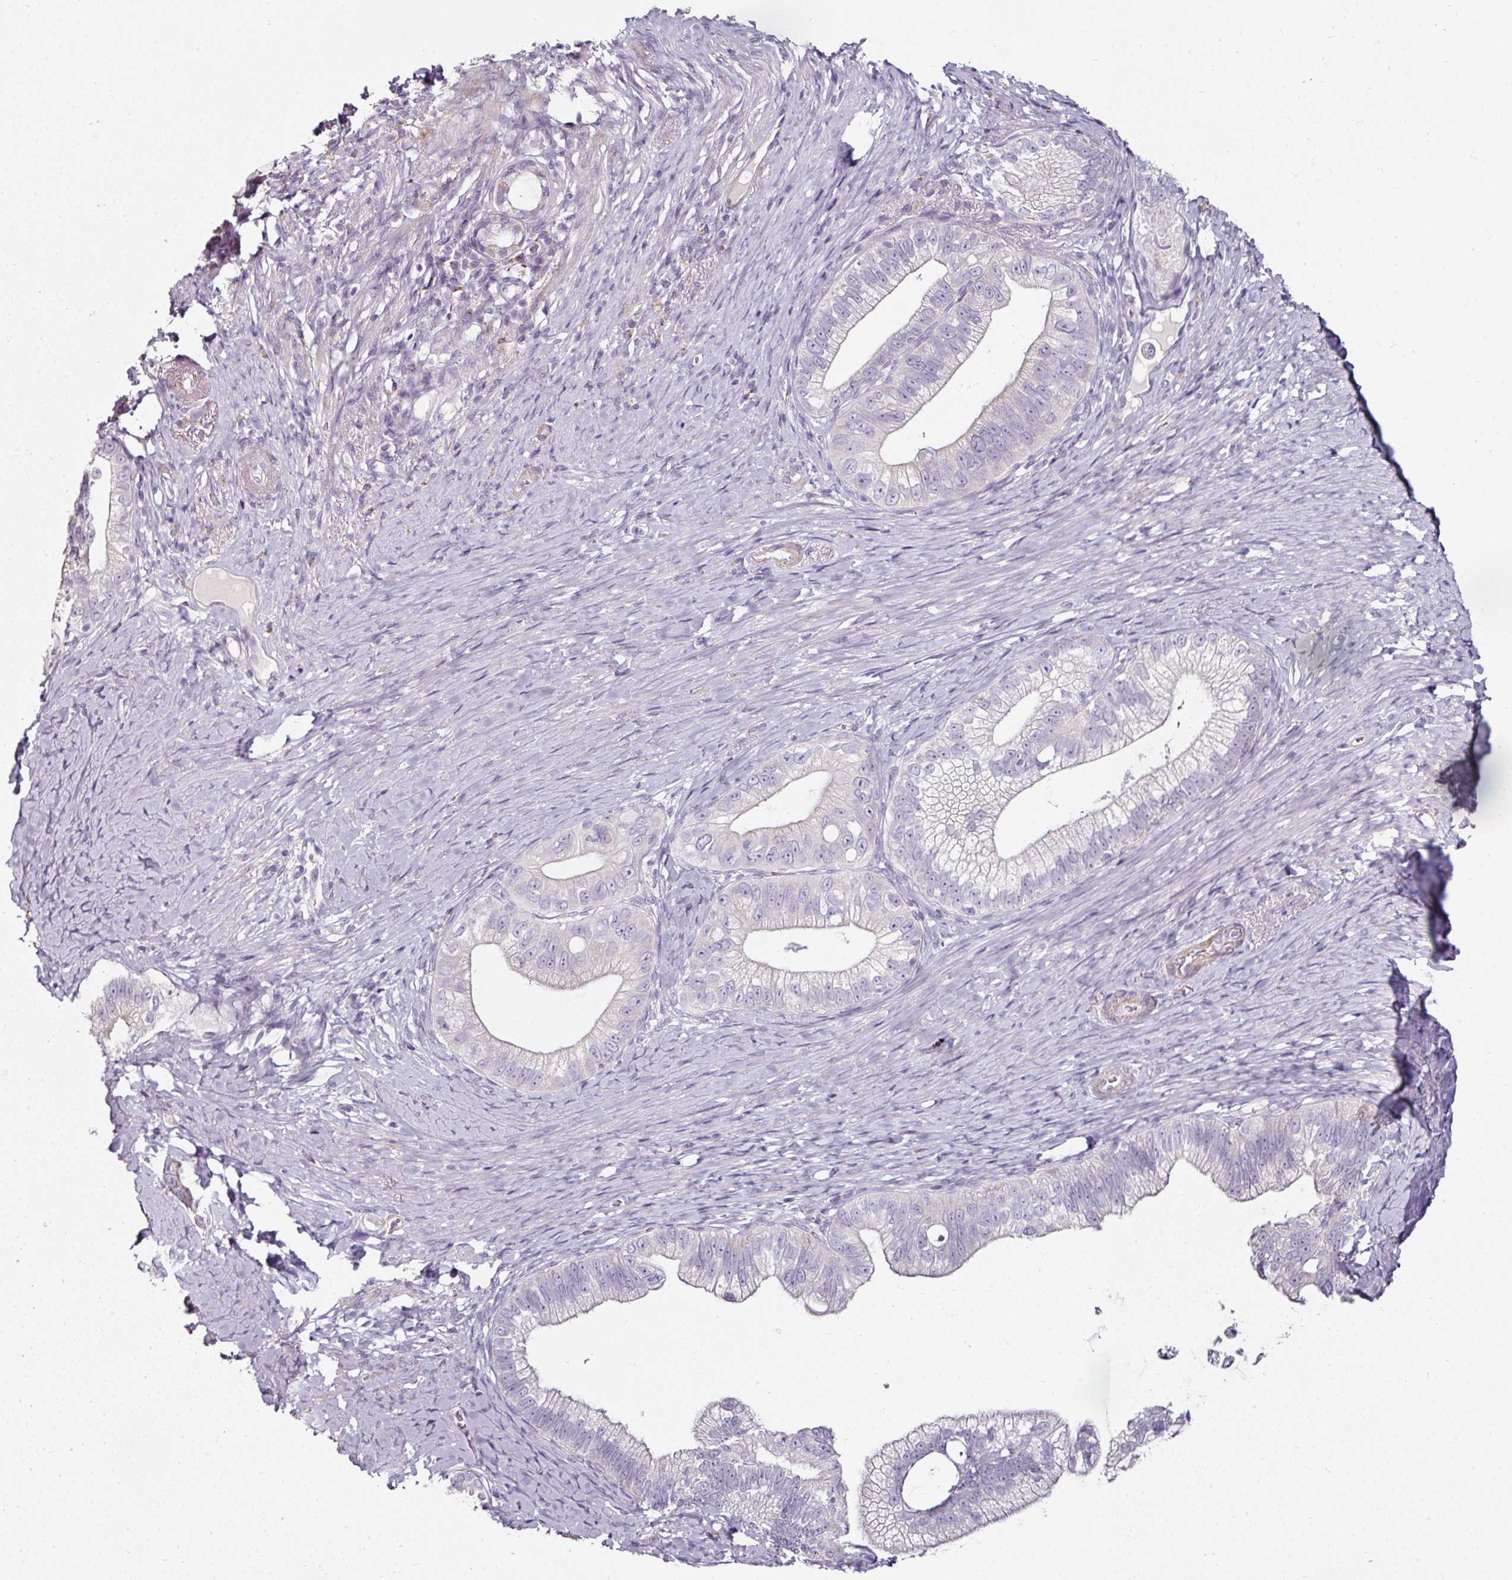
{"staining": {"intensity": "negative", "quantity": "none", "location": "none"}, "tissue": "pancreatic cancer", "cell_type": "Tumor cells", "image_type": "cancer", "snomed": [{"axis": "morphology", "description": "Adenocarcinoma, NOS"}, {"axis": "topography", "description": "Pancreas"}], "caption": "High magnification brightfield microscopy of adenocarcinoma (pancreatic) stained with DAB (brown) and counterstained with hematoxylin (blue): tumor cells show no significant expression.", "gene": "CAP2", "patient": {"sex": "male", "age": 70}}